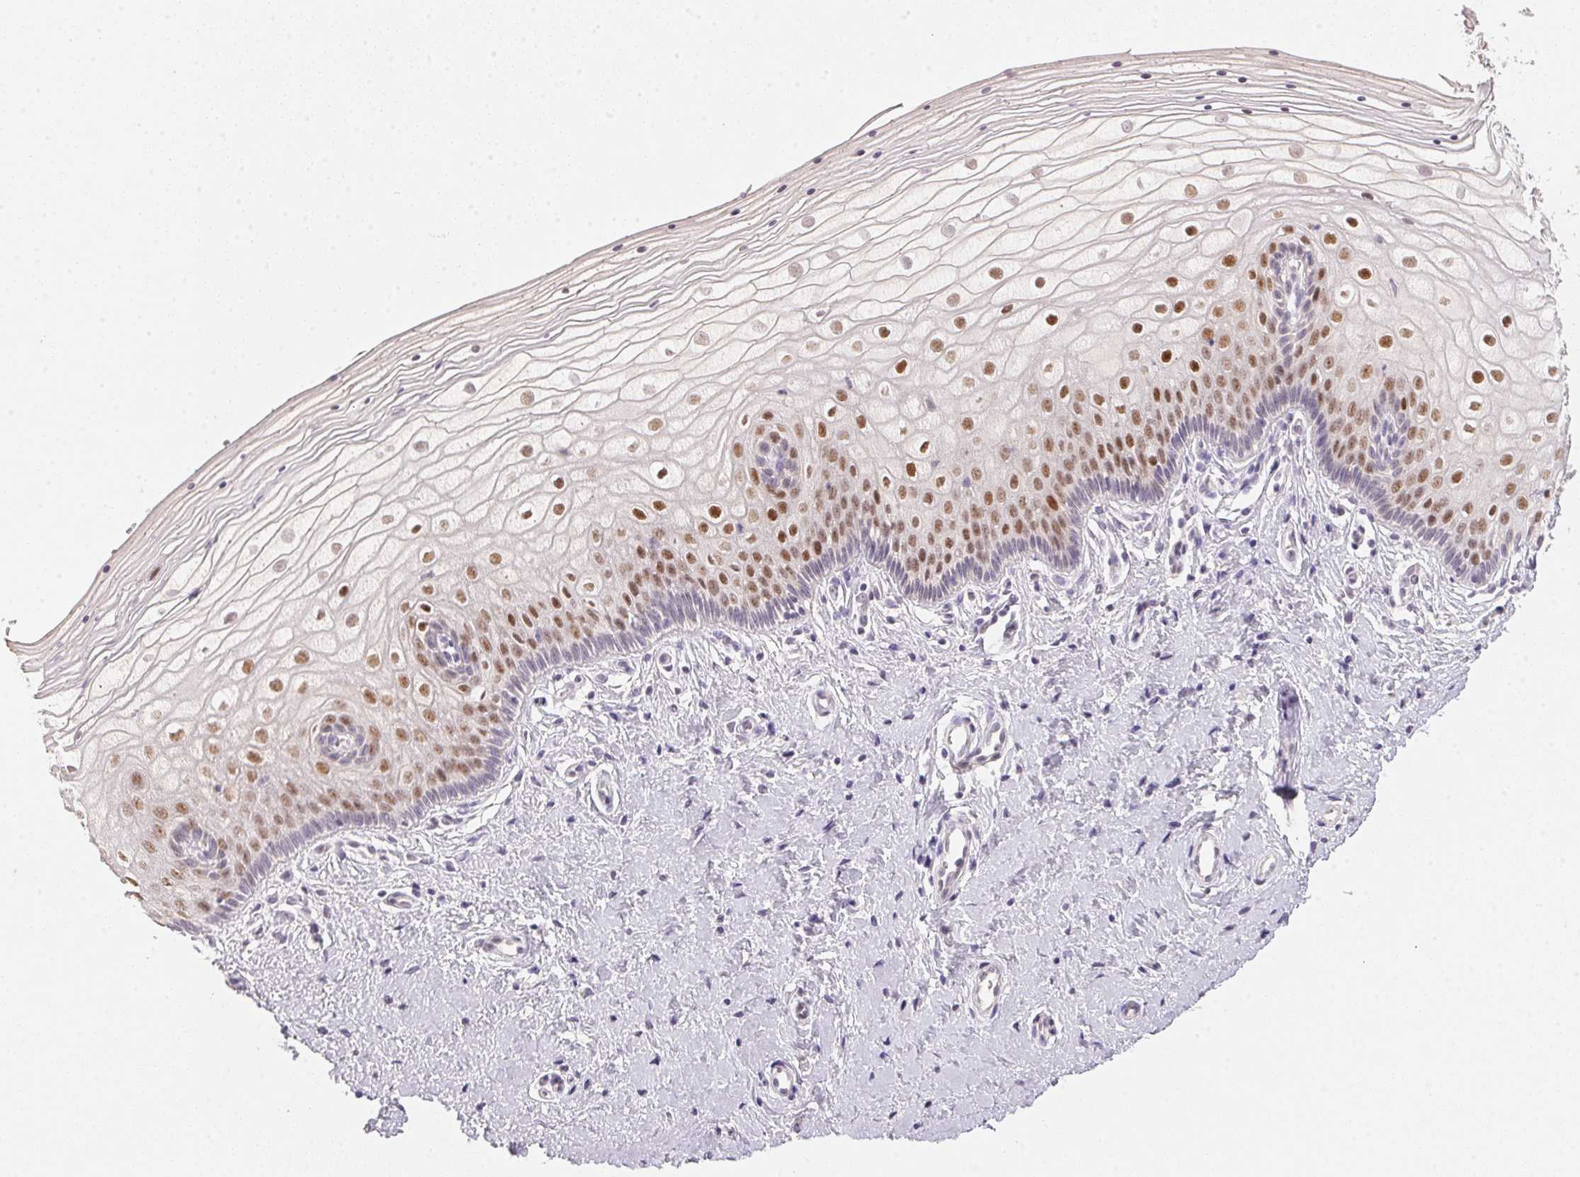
{"staining": {"intensity": "moderate", "quantity": "25%-75%", "location": "nuclear"}, "tissue": "vagina", "cell_type": "Squamous epithelial cells", "image_type": "normal", "snomed": [{"axis": "morphology", "description": "Normal tissue, NOS"}, {"axis": "topography", "description": "Vagina"}], "caption": "Unremarkable vagina displays moderate nuclear staining in about 25%-75% of squamous epithelial cells.", "gene": "POLR3G", "patient": {"sex": "female", "age": 39}}